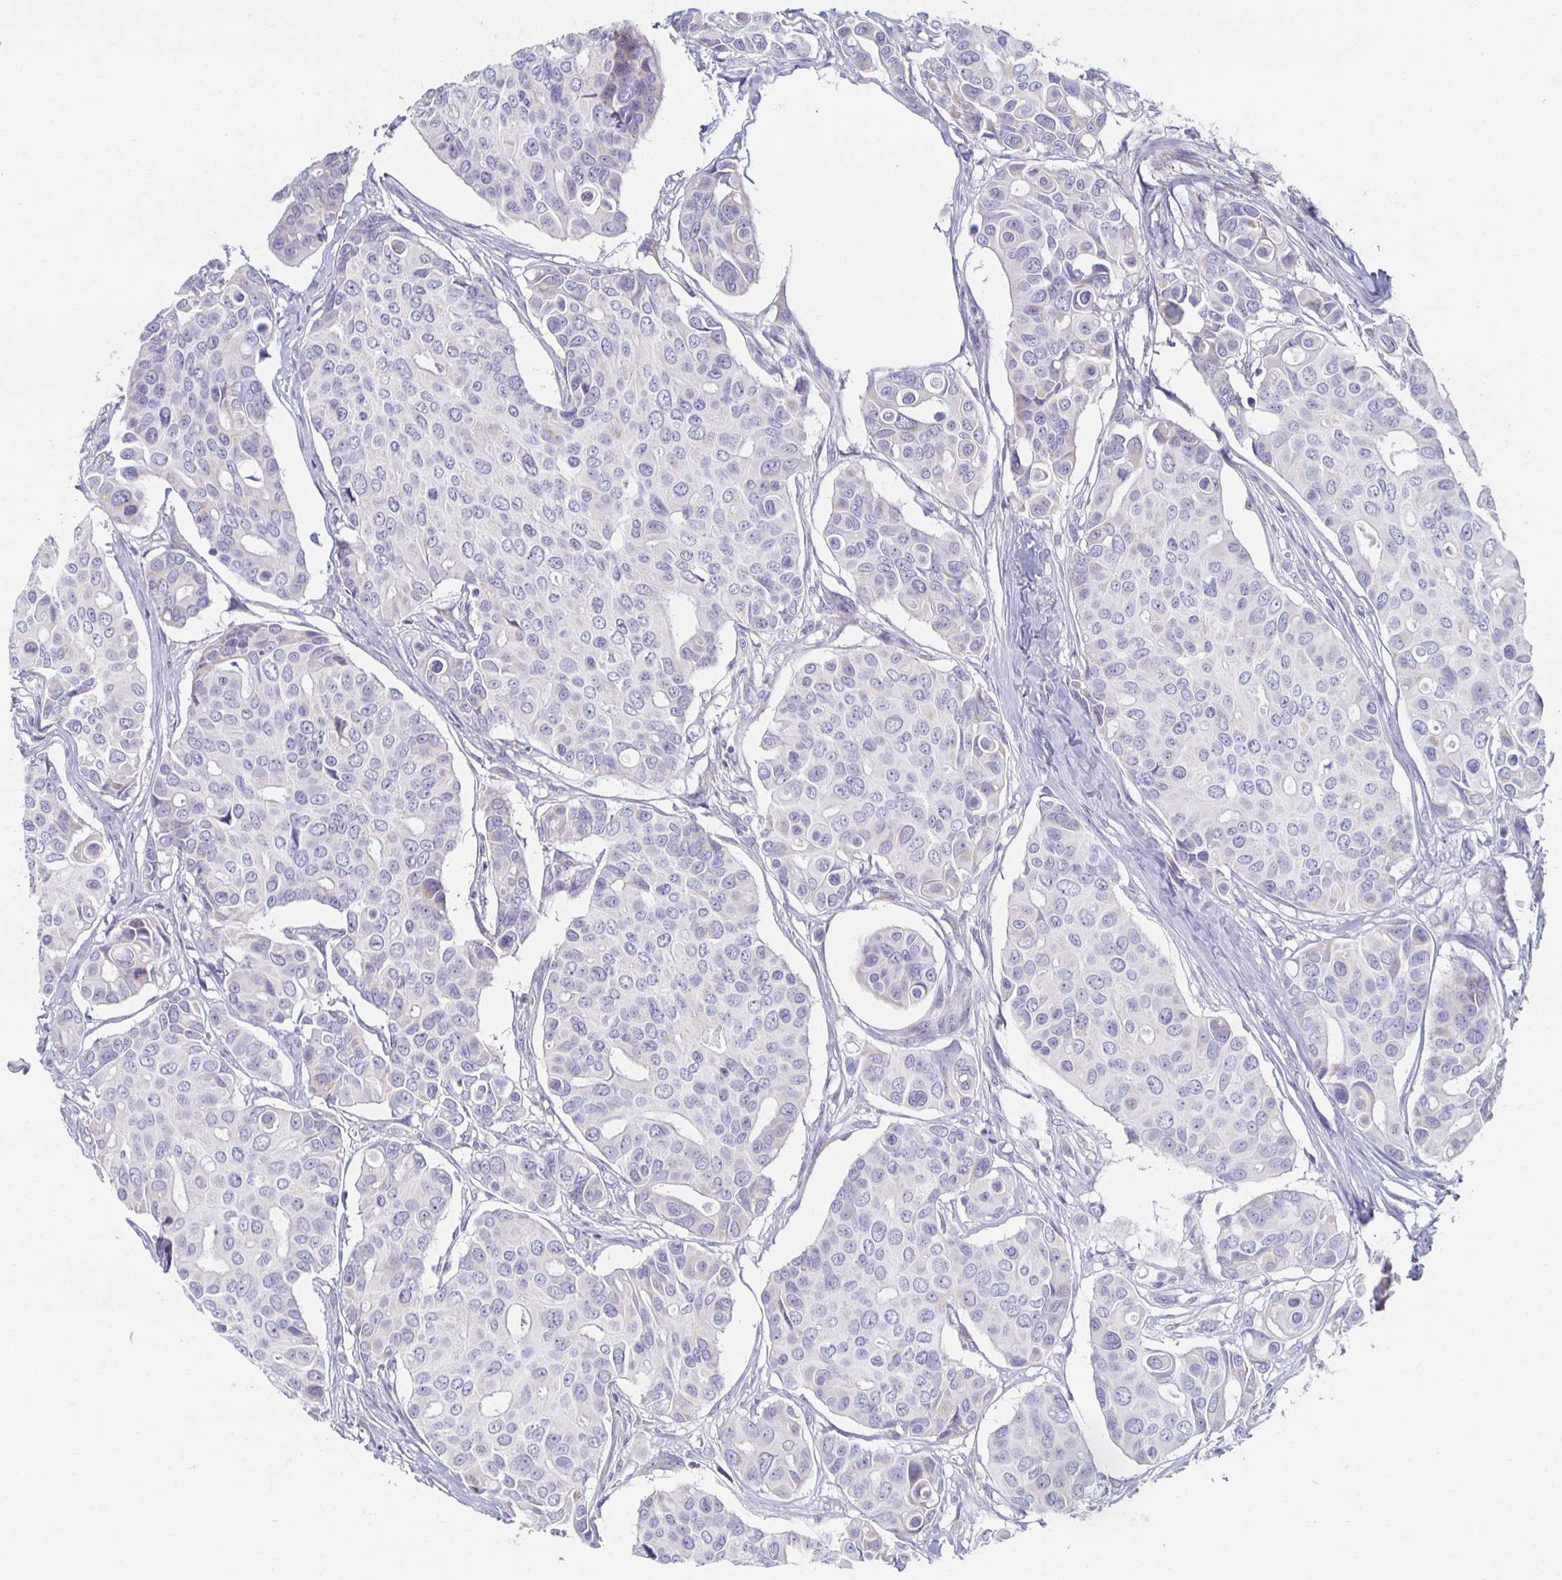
{"staining": {"intensity": "negative", "quantity": "none", "location": "none"}, "tissue": "breast cancer", "cell_type": "Tumor cells", "image_type": "cancer", "snomed": [{"axis": "morphology", "description": "Normal tissue, NOS"}, {"axis": "morphology", "description": "Duct carcinoma"}, {"axis": "topography", "description": "Skin"}, {"axis": "topography", "description": "Breast"}], "caption": "This image is of breast cancer stained with IHC to label a protein in brown with the nuclei are counter-stained blue. There is no expression in tumor cells.", "gene": "TEX44", "patient": {"sex": "female", "age": 54}}